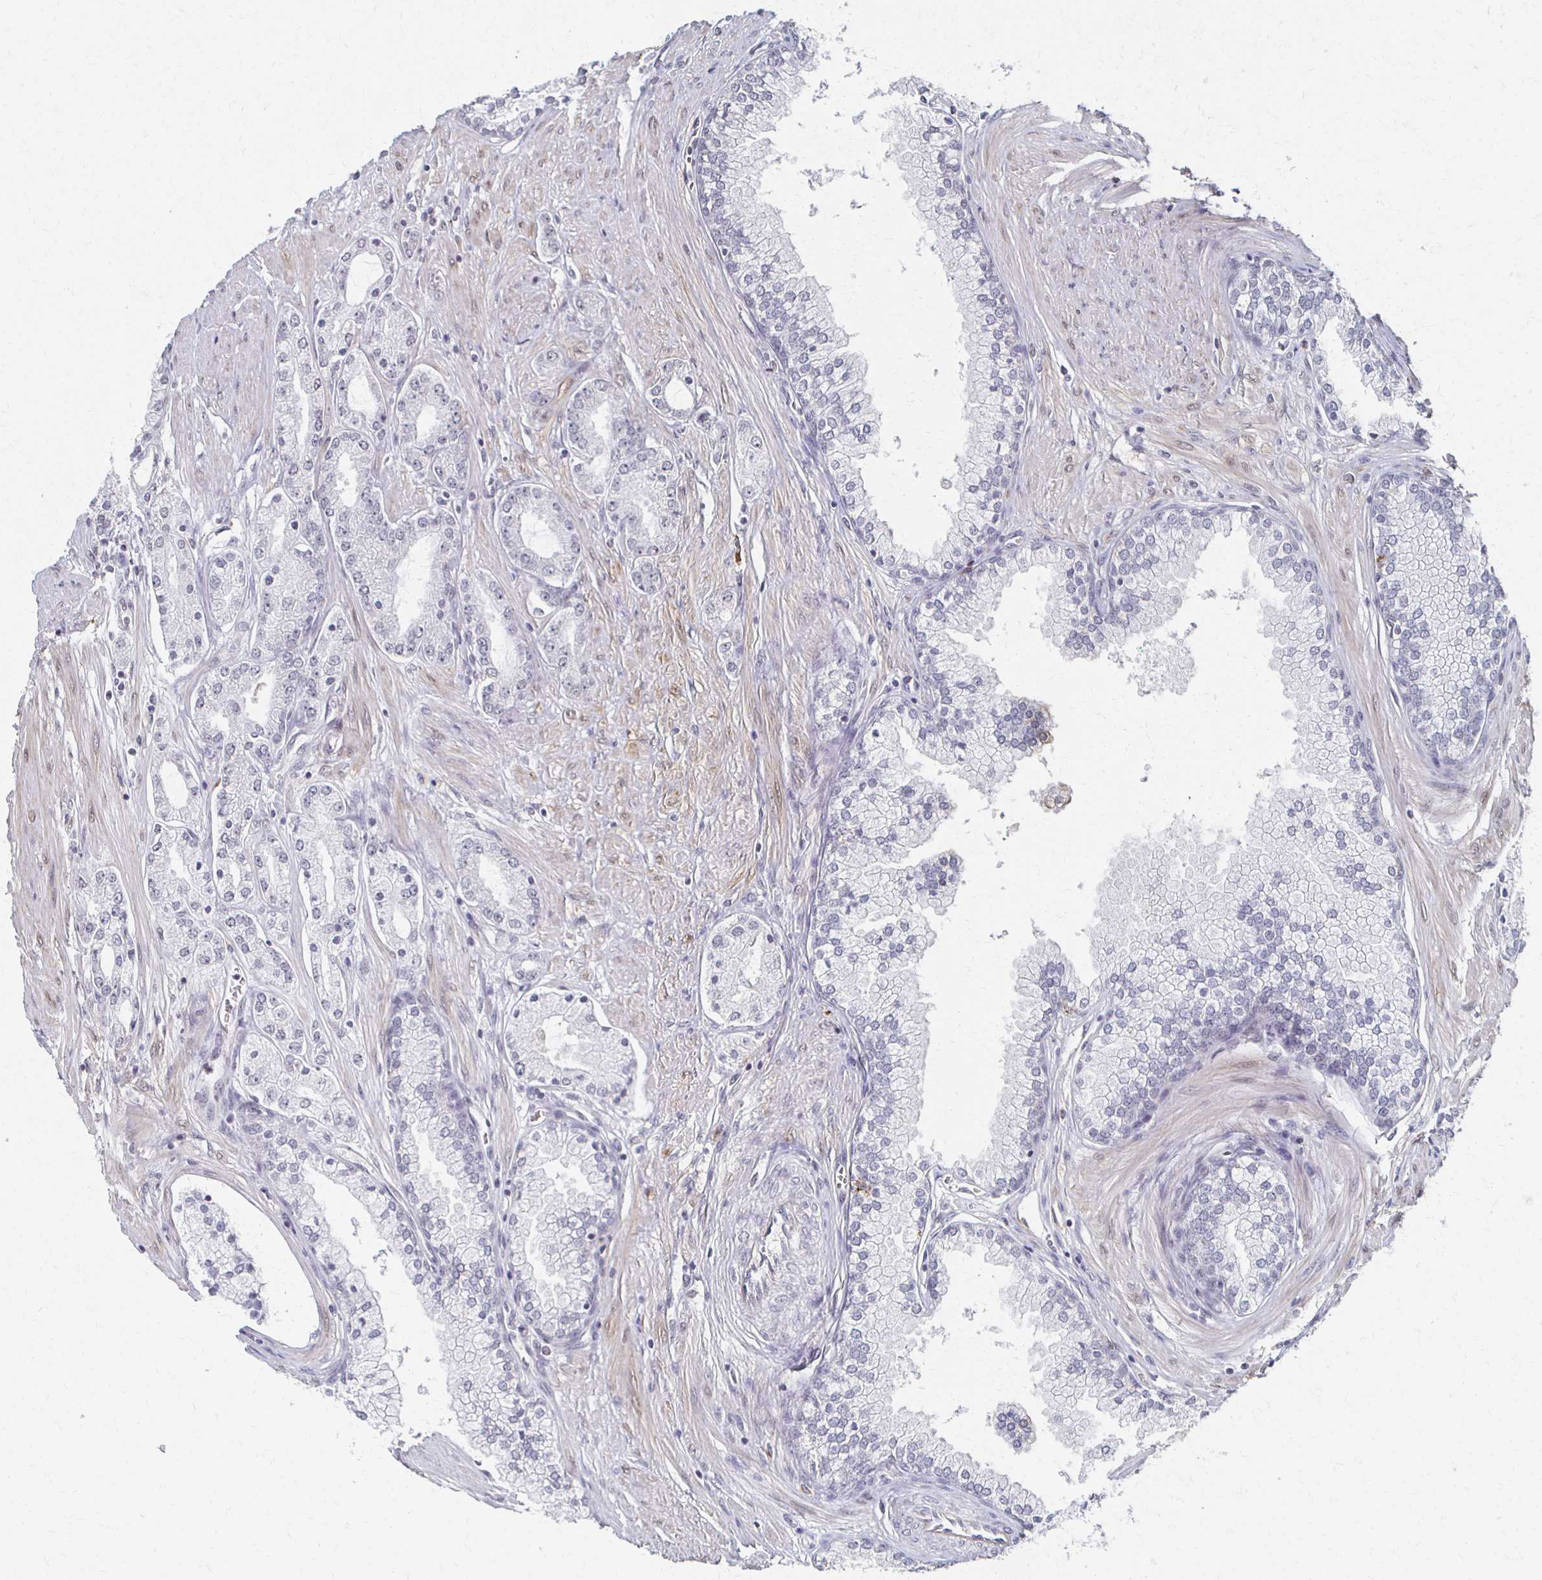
{"staining": {"intensity": "negative", "quantity": "none", "location": "none"}, "tissue": "prostate cancer", "cell_type": "Tumor cells", "image_type": "cancer", "snomed": [{"axis": "morphology", "description": "Adenocarcinoma, High grade"}, {"axis": "topography", "description": "Prostate"}], "caption": "Protein analysis of prostate cancer displays no significant staining in tumor cells.", "gene": "DAB1", "patient": {"sex": "male", "age": 66}}